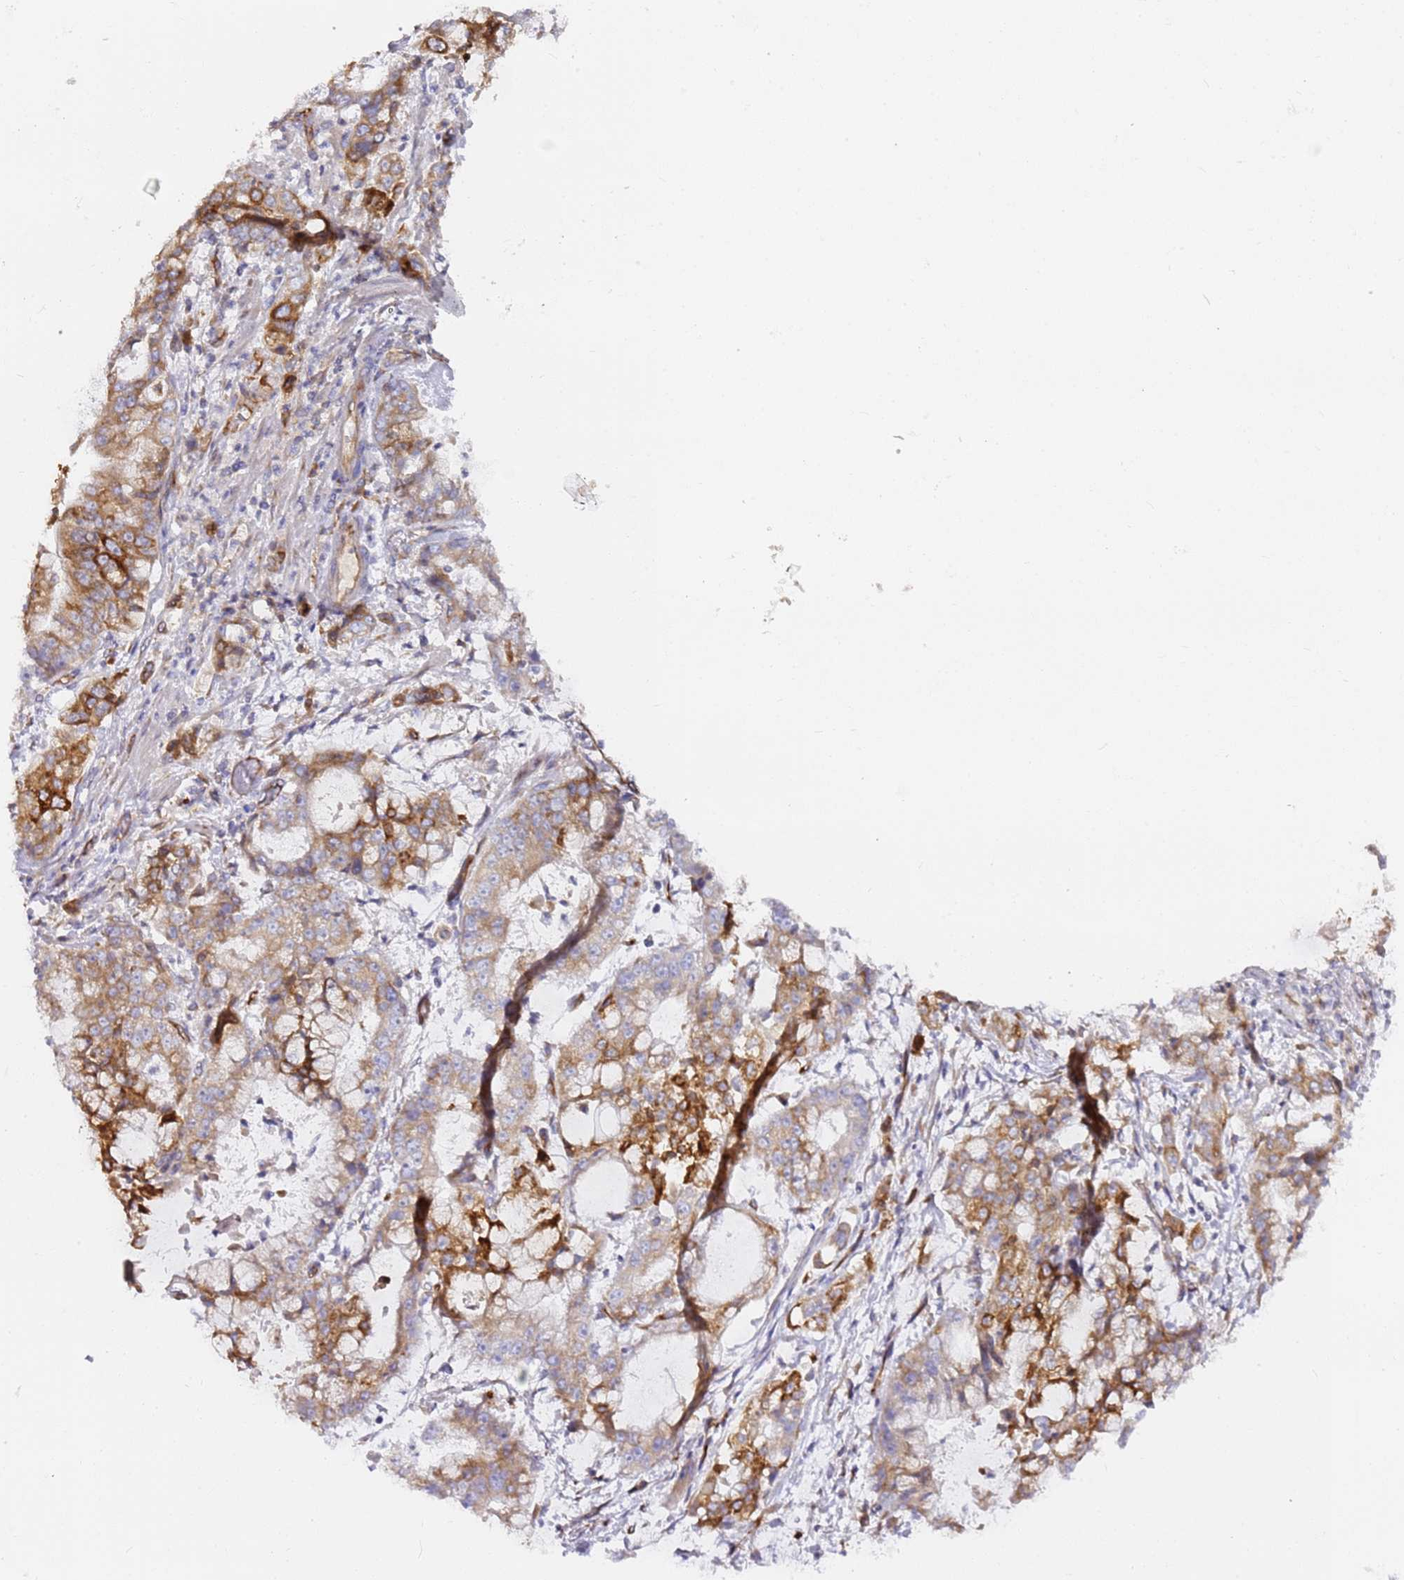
{"staining": {"intensity": "moderate", "quantity": ">75%", "location": "cytoplasmic/membranous"}, "tissue": "stomach cancer", "cell_type": "Tumor cells", "image_type": "cancer", "snomed": [{"axis": "morphology", "description": "Adenocarcinoma, NOS"}, {"axis": "topography", "description": "Stomach"}], "caption": "The image exhibits a brown stain indicating the presence of a protein in the cytoplasmic/membranous of tumor cells in stomach cancer (adenocarcinoma).", "gene": "KIF7", "patient": {"sex": "male", "age": 76}}